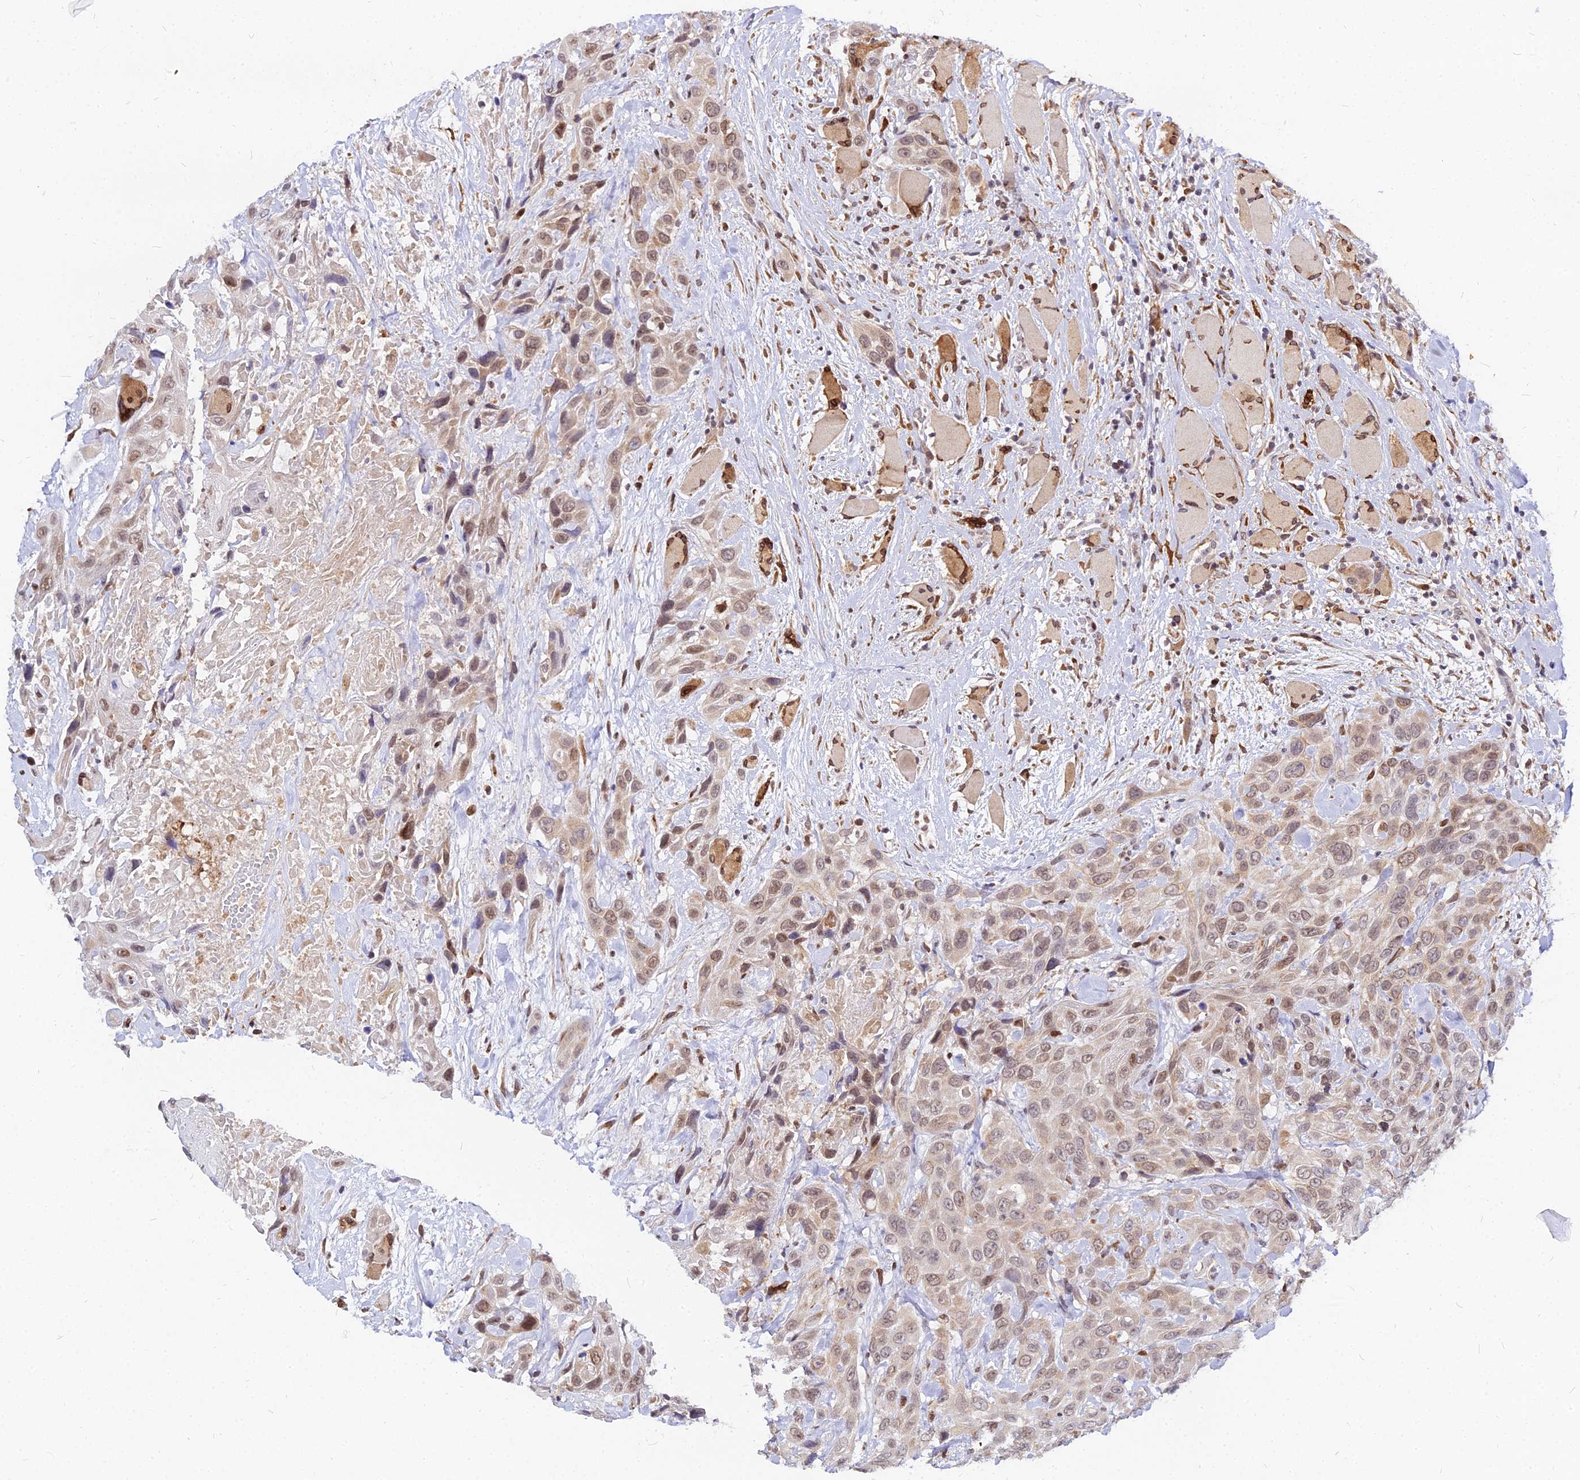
{"staining": {"intensity": "weak", "quantity": ">75%", "location": "nuclear"}, "tissue": "head and neck cancer", "cell_type": "Tumor cells", "image_type": "cancer", "snomed": [{"axis": "morphology", "description": "Squamous cell carcinoma, NOS"}, {"axis": "topography", "description": "Head-Neck"}], "caption": "An immunohistochemistry (IHC) photomicrograph of neoplastic tissue is shown. Protein staining in brown labels weak nuclear positivity in squamous cell carcinoma (head and neck) within tumor cells.", "gene": "RNF121", "patient": {"sex": "male", "age": 81}}